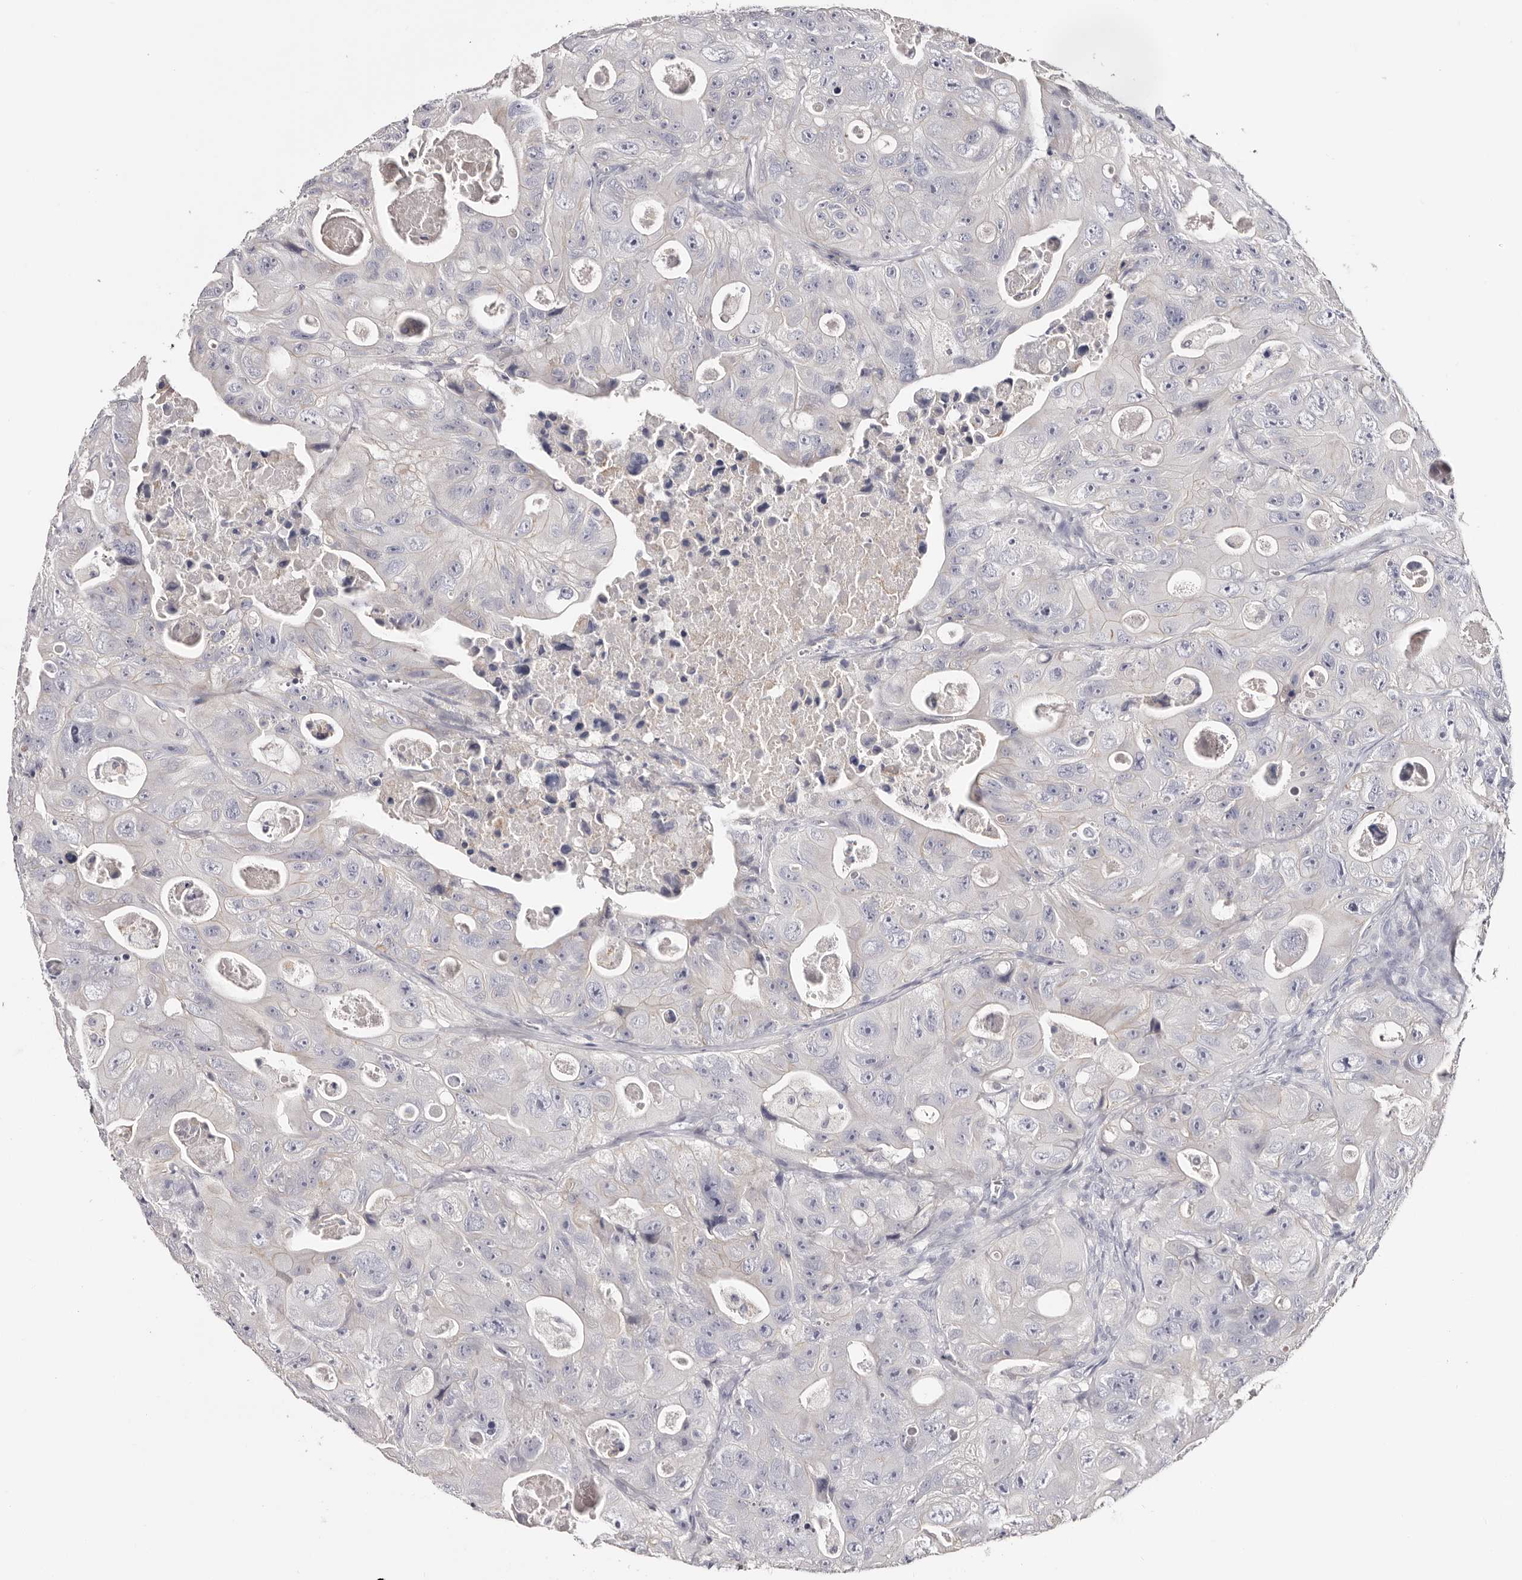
{"staining": {"intensity": "negative", "quantity": "none", "location": "none"}, "tissue": "colorectal cancer", "cell_type": "Tumor cells", "image_type": "cancer", "snomed": [{"axis": "morphology", "description": "Adenocarcinoma, NOS"}, {"axis": "topography", "description": "Colon"}], "caption": "Tumor cells are negative for brown protein staining in adenocarcinoma (colorectal).", "gene": "AKNAD1", "patient": {"sex": "female", "age": 46}}